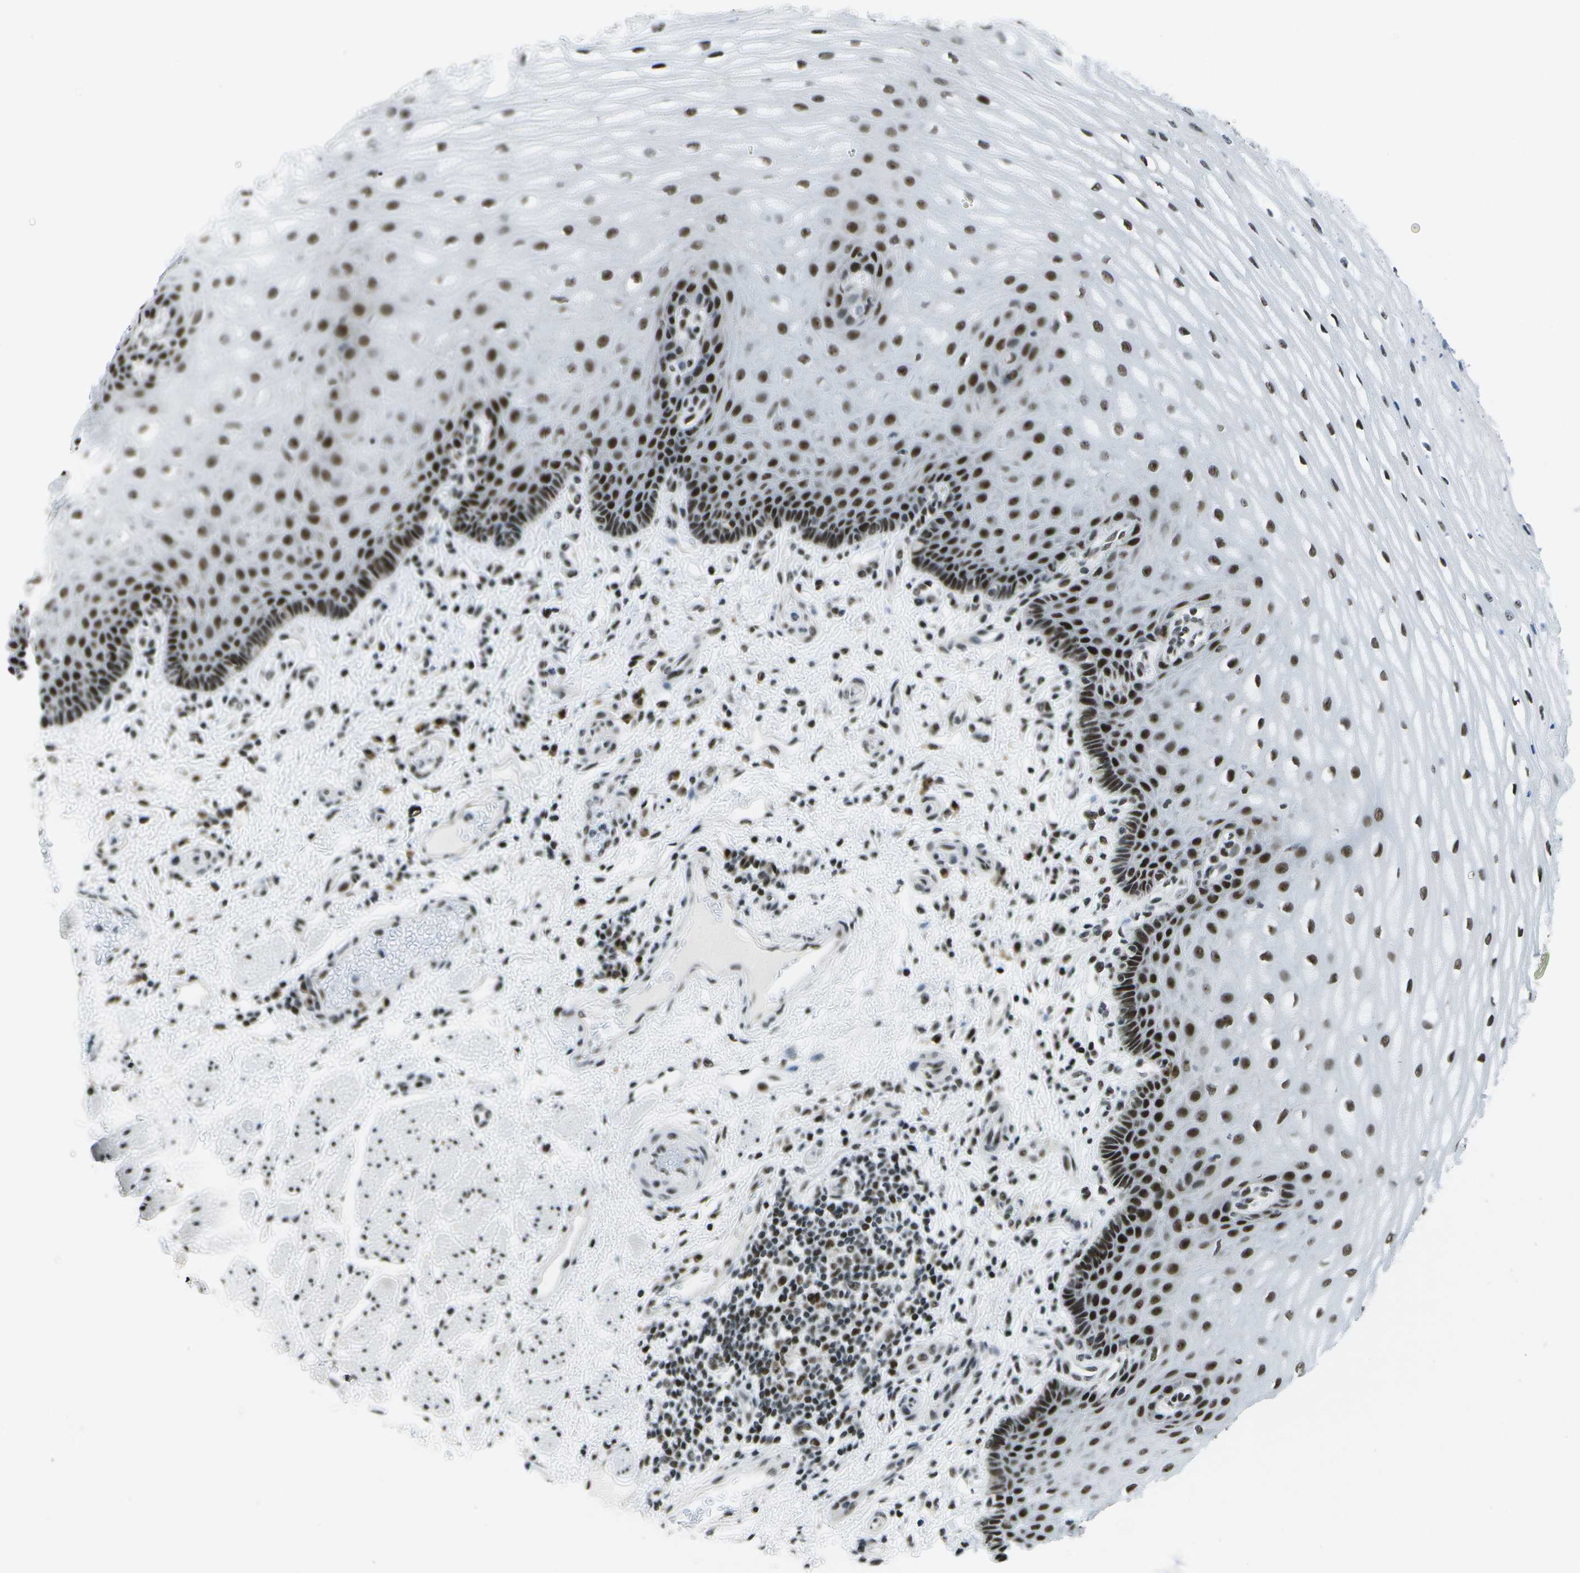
{"staining": {"intensity": "strong", "quantity": ">75%", "location": "nuclear"}, "tissue": "esophagus", "cell_type": "Squamous epithelial cells", "image_type": "normal", "snomed": [{"axis": "morphology", "description": "Normal tissue, NOS"}, {"axis": "topography", "description": "Esophagus"}], "caption": "Strong nuclear protein expression is appreciated in about >75% of squamous epithelial cells in esophagus.", "gene": "NSRP1", "patient": {"sex": "male", "age": 54}}